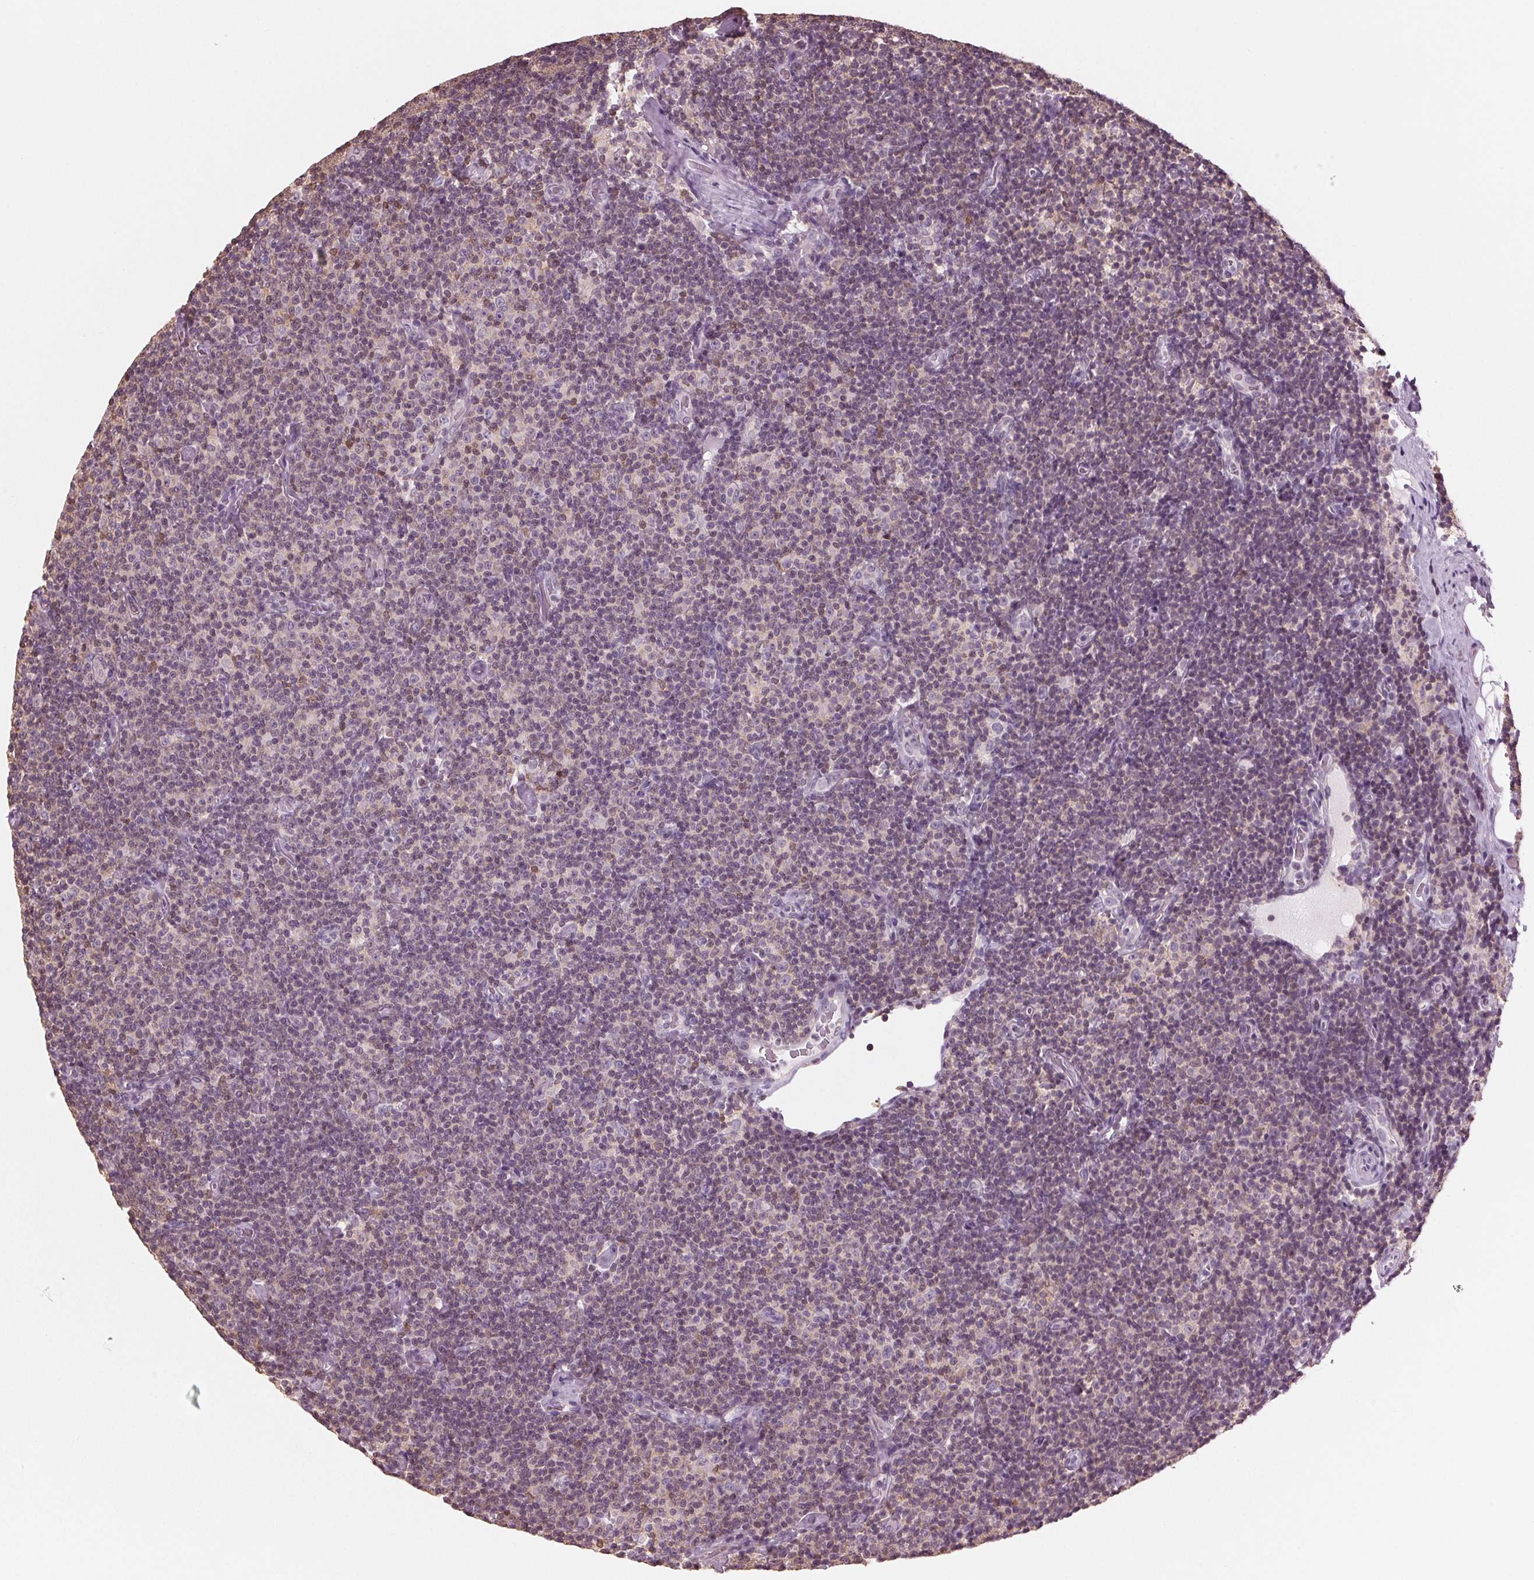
{"staining": {"intensity": "negative", "quantity": "none", "location": "none"}, "tissue": "lymphoma", "cell_type": "Tumor cells", "image_type": "cancer", "snomed": [{"axis": "morphology", "description": "Malignant lymphoma, non-Hodgkin's type, Low grade"}, {"axis": "topography", "description": "Lymph node"}], "caption": "Tumor cells are negative for protein expression in human lymphoma.", "gene": "BTLA", "patient": {"sex": "male", "age": 81}}